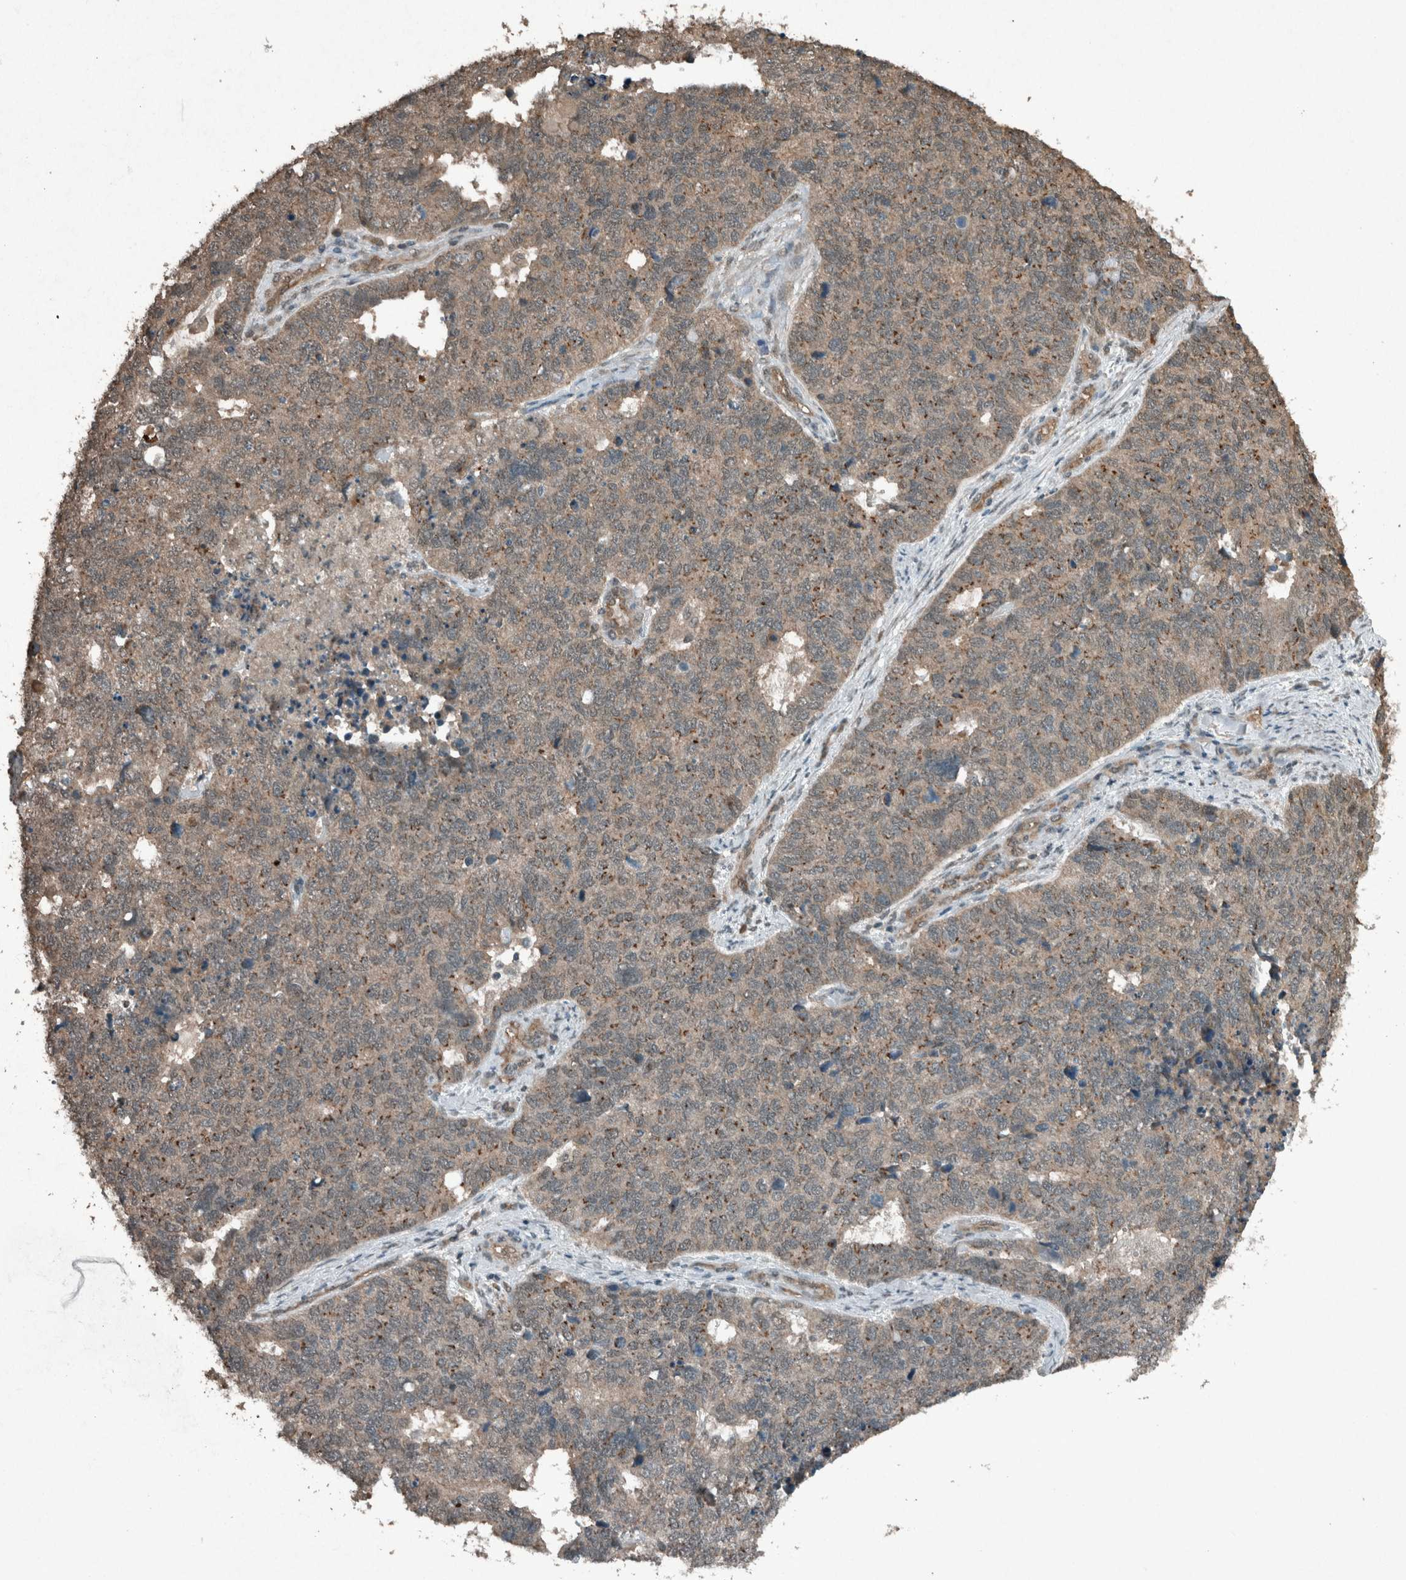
{"staining": {"intensity": "weak", "quantity": "25%-75%", "location": "cytoplasmic/membranous"}, "tissue": "cervical cancer", "cell_type": "Tumor cells", "image_type": "cancer", "snomed": [{"axis": "morphology", "description": "Squamous cell carcinoma, NOS"}, {"axis": "topography", "description": "Cervix"}], "caption": "Immunohistochemistry (IHC) (DAB) staining of human cervical cancer shows weak cytoplasmic/membranous protein expression in about 25%-75% of tumor cells.", "gene": "ARHGEF12", "patient": {"sex": "female", "age": 63}}